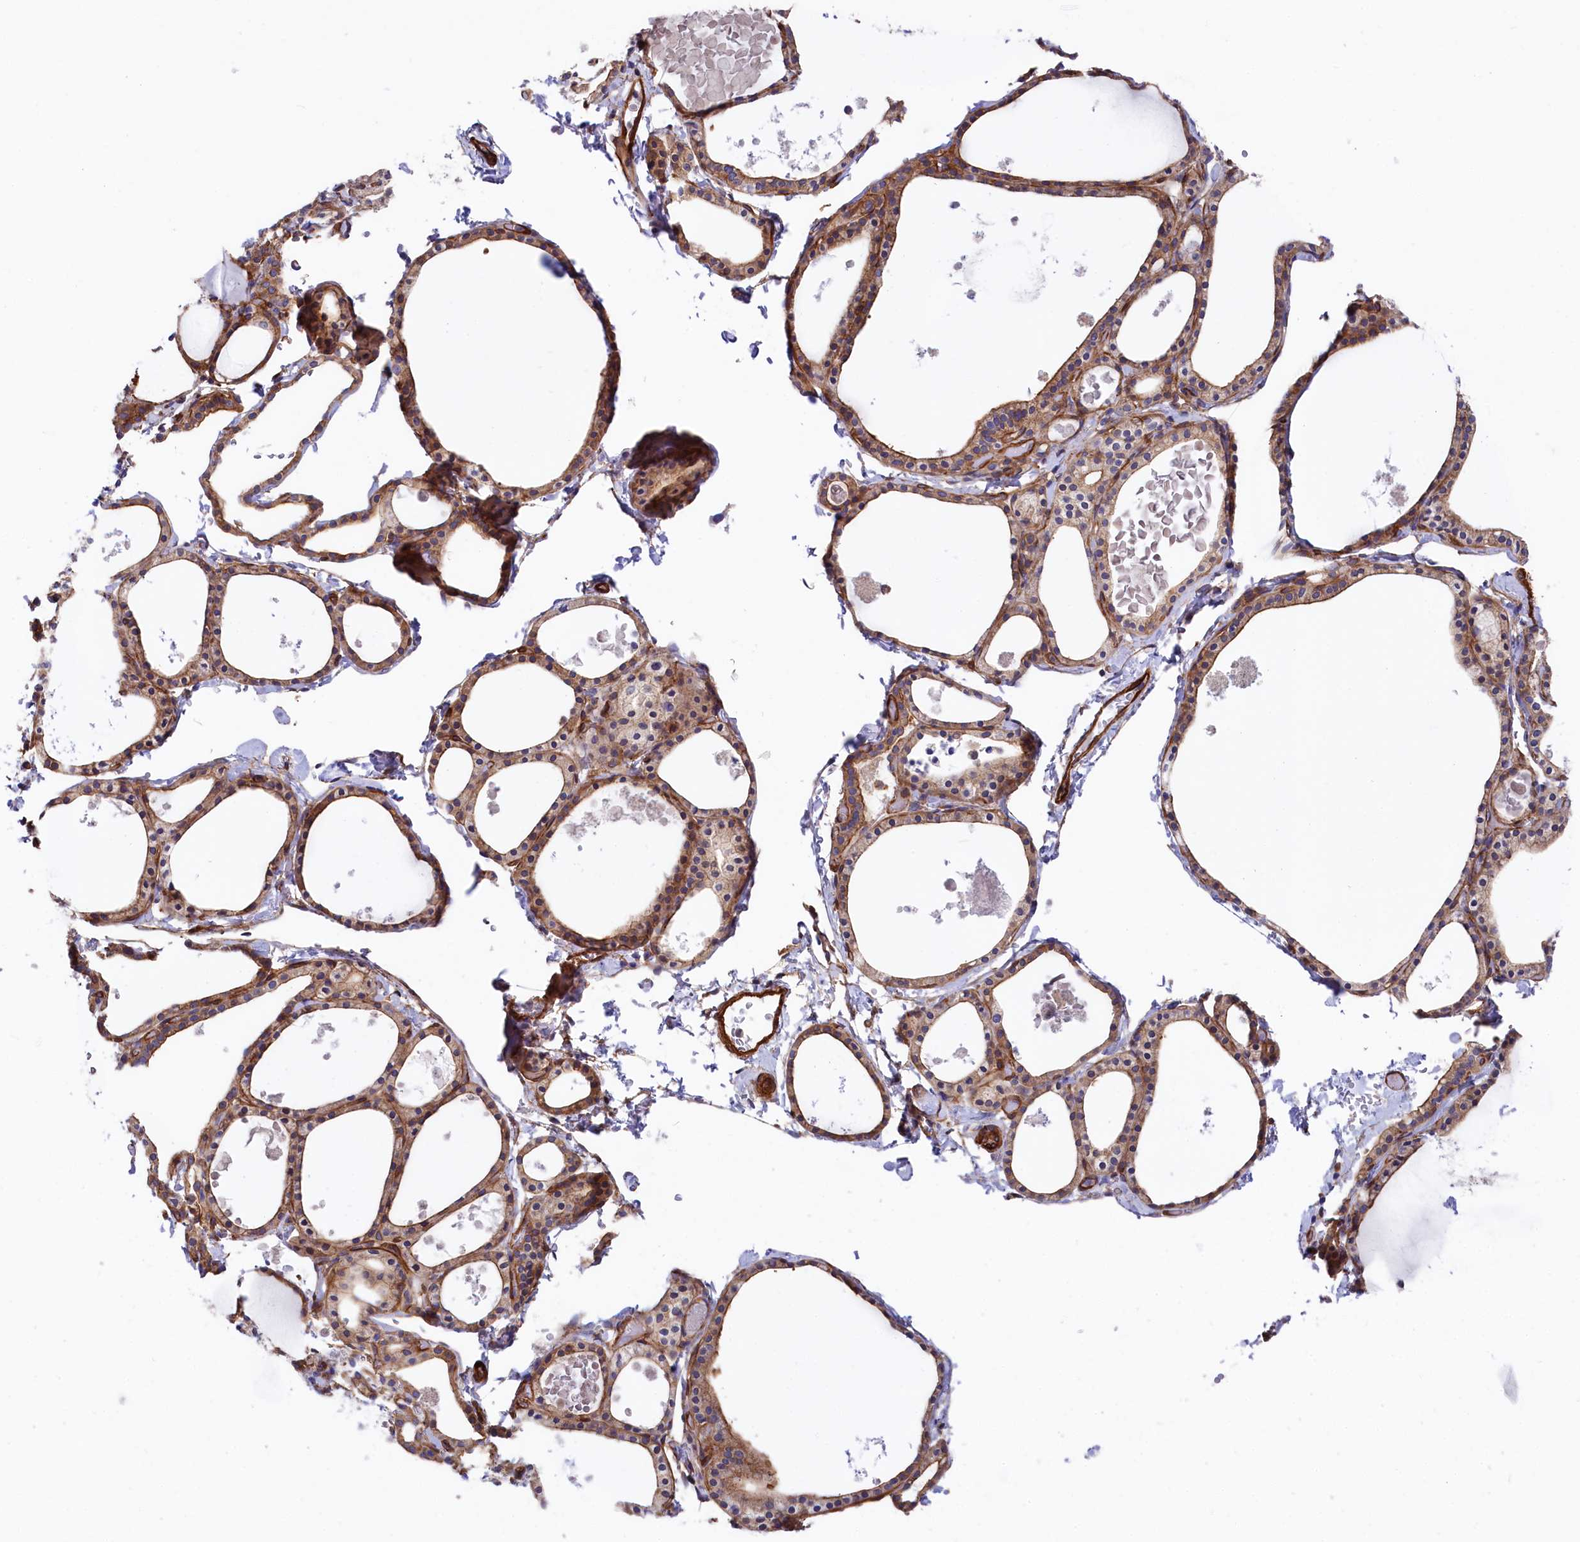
{"staining": {"intensity": "moderate", "quantity": ">75%", "location": "cytoplasmic/membranous"}, "tissue": "thyroid gland", "cell_type": "Glandular cells", "image_type": "normal", "snomed": [{"axis": "morphology", "description": "Normal tissue, NOS"}, {"axis": "topography", "description": "Thyroid gland"}], "caption": "Moderate cytoplasmic/membranous expression is identified in approximately >75% of glandular cells in normal thyroid gland.", "gene": "TNKS1BP1", "patient": {"sex": "male", "age": 56}}